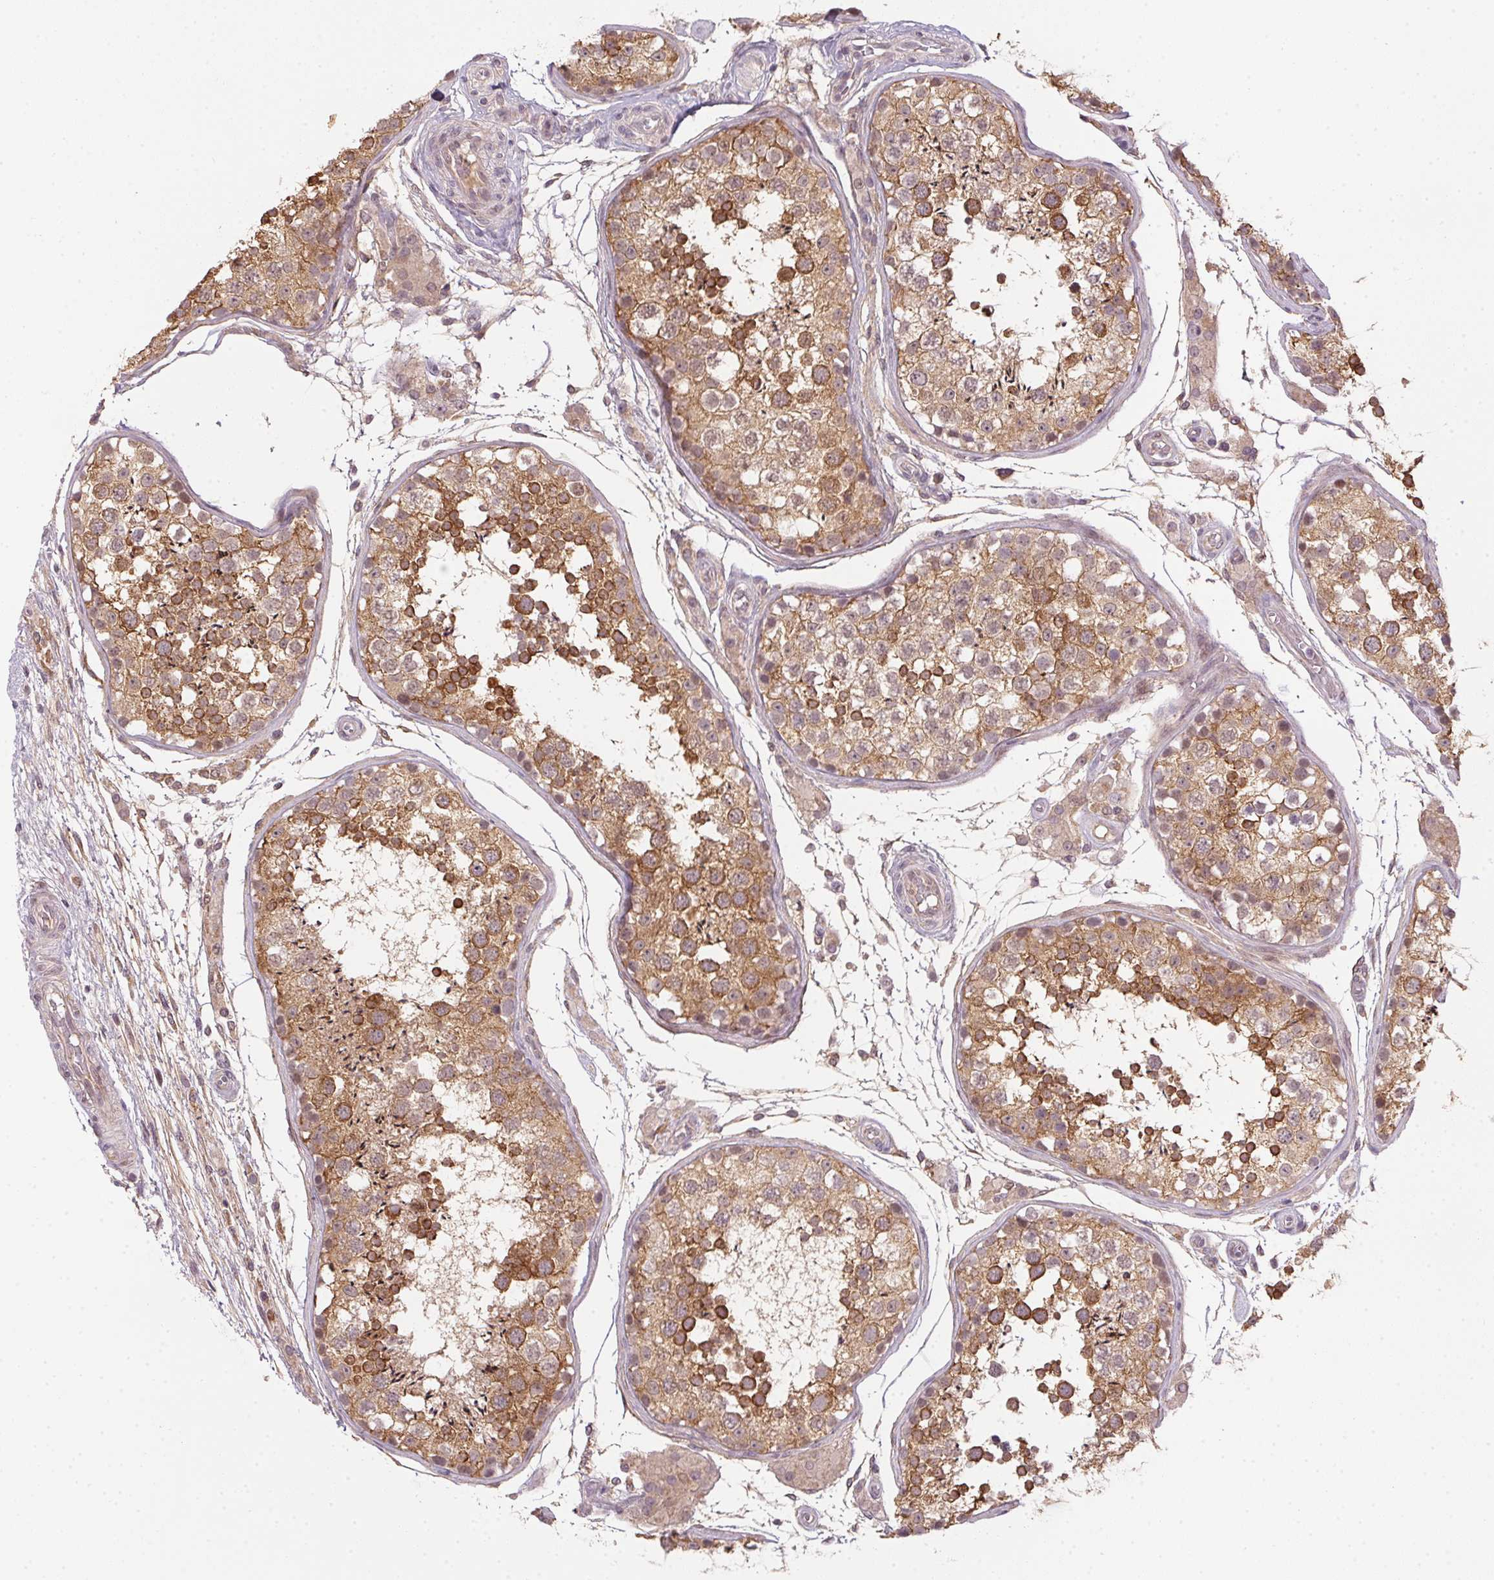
{"staining": {"intensity": "moderate", "quantity": ">75%", "location": "cytoplasmic/membranous"}, "tissue": "testis", "cell_type": "Cells in seminiferous ducts", "image_type": "normal", "snomed": [{"axis": "morphology", "description": "Normal tissue, NOS"}, {"axis": "morphology", "description": "Seminoma, NOS"}, {"axis": "topography", "description": "Testis"}], "caption": "IHC (DAB) staining of normal human testis displays moderate cytoplasmic/membranous protein expression in approximately >75% of cells in seminiferous ducts. Using DAB (brown) and hematoxylin (blue) stains, captured at high magnification using brightfield microscopy.", "gene": "CFAP92", "patient": {"sex": "male", "age": 29}}